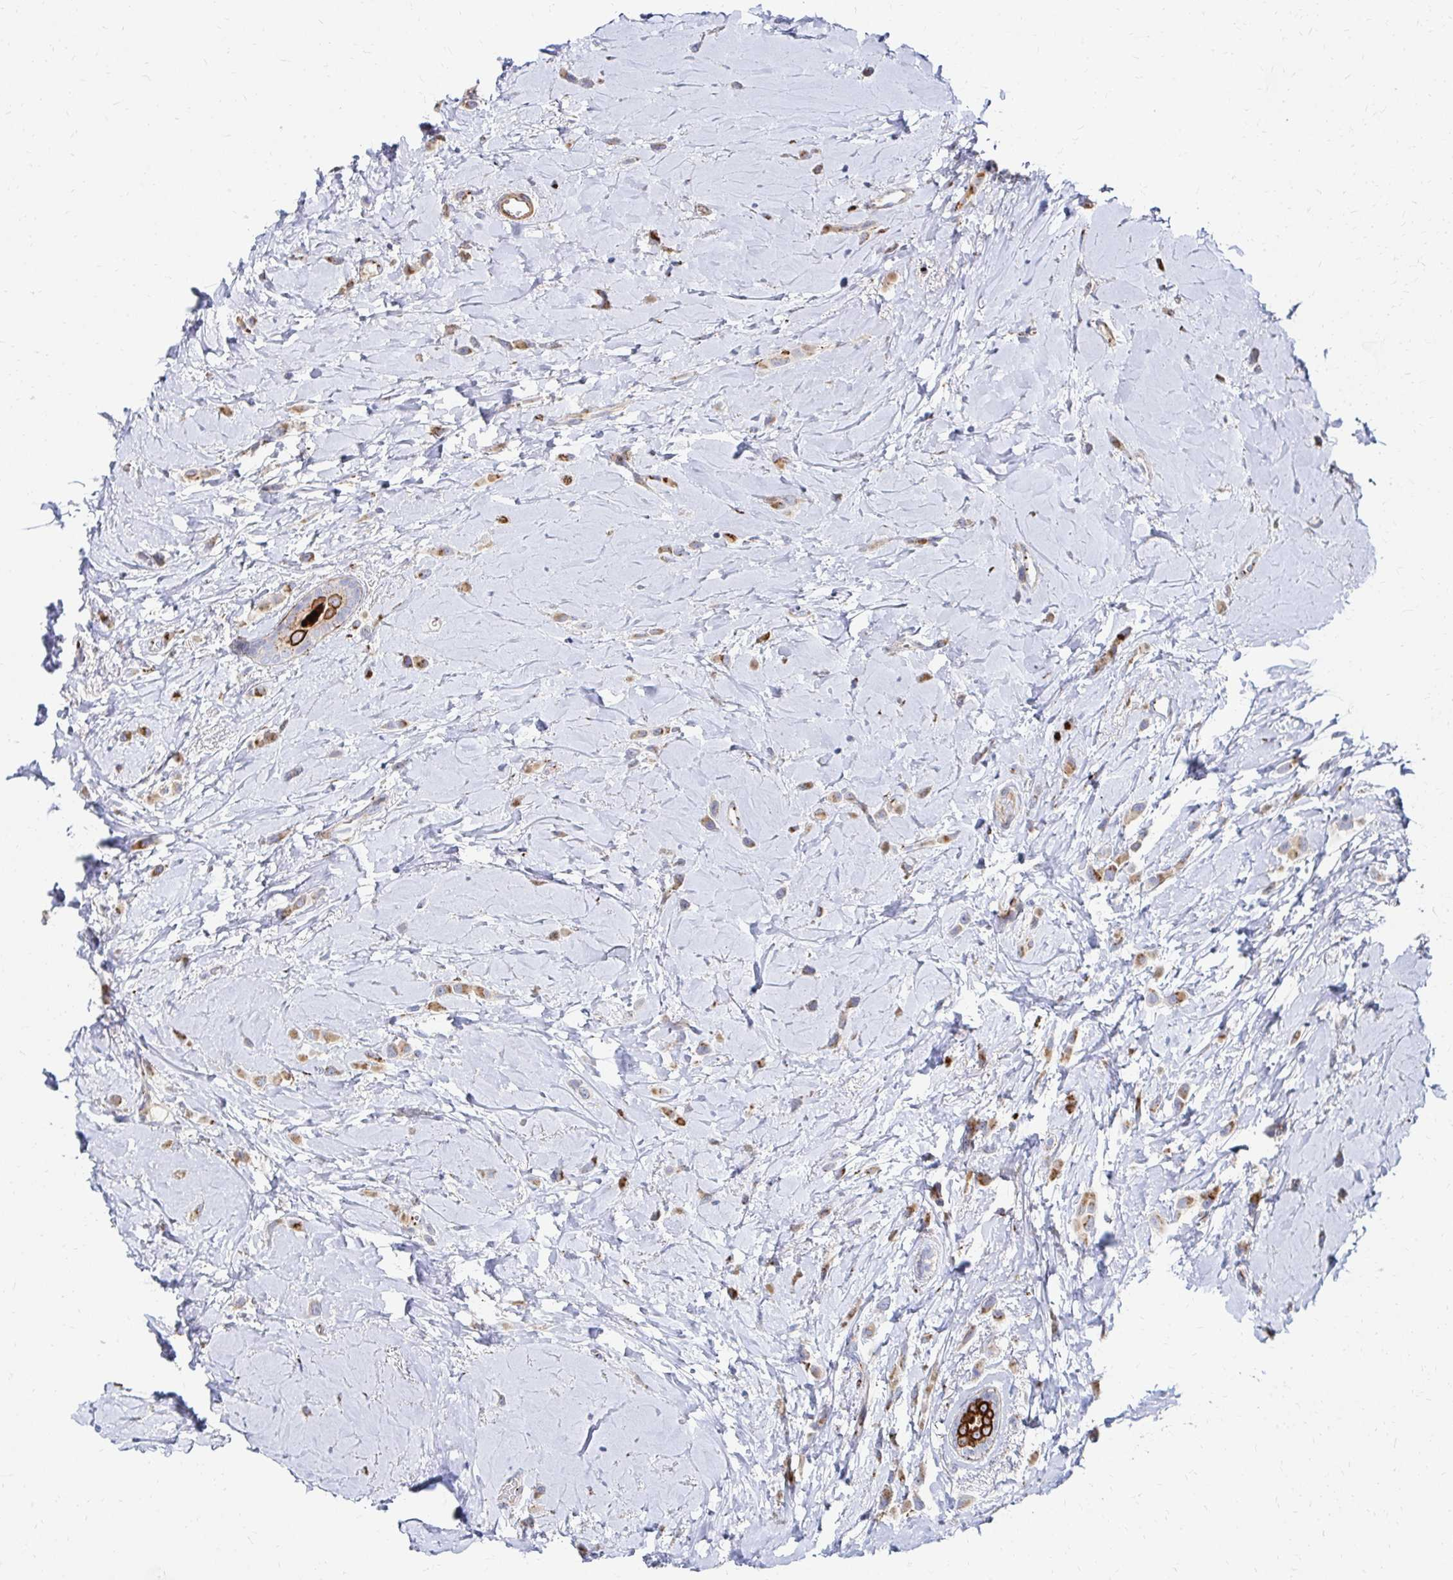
{"staining": {"intensity": "moderate", "quantity": "25%-75%", "location": "cytoplasmic/membranous"}, "tissue": "breast cancer", "cell_type": "Tumor cells", "image_type": "cancer", "snomed": [{"axis": "morphology", "description": "Lobular carcinoma"}, {"axis": "topography", "description": "Breast"}], "caption": "Moderate cytoplasmic/membranous staining is seen in approximately 25%-75% of tumor cells in breast cancer (lobular carcinoma).", "gene": "MAN1A1", "patient": {"sex": "female", "age": 66}}